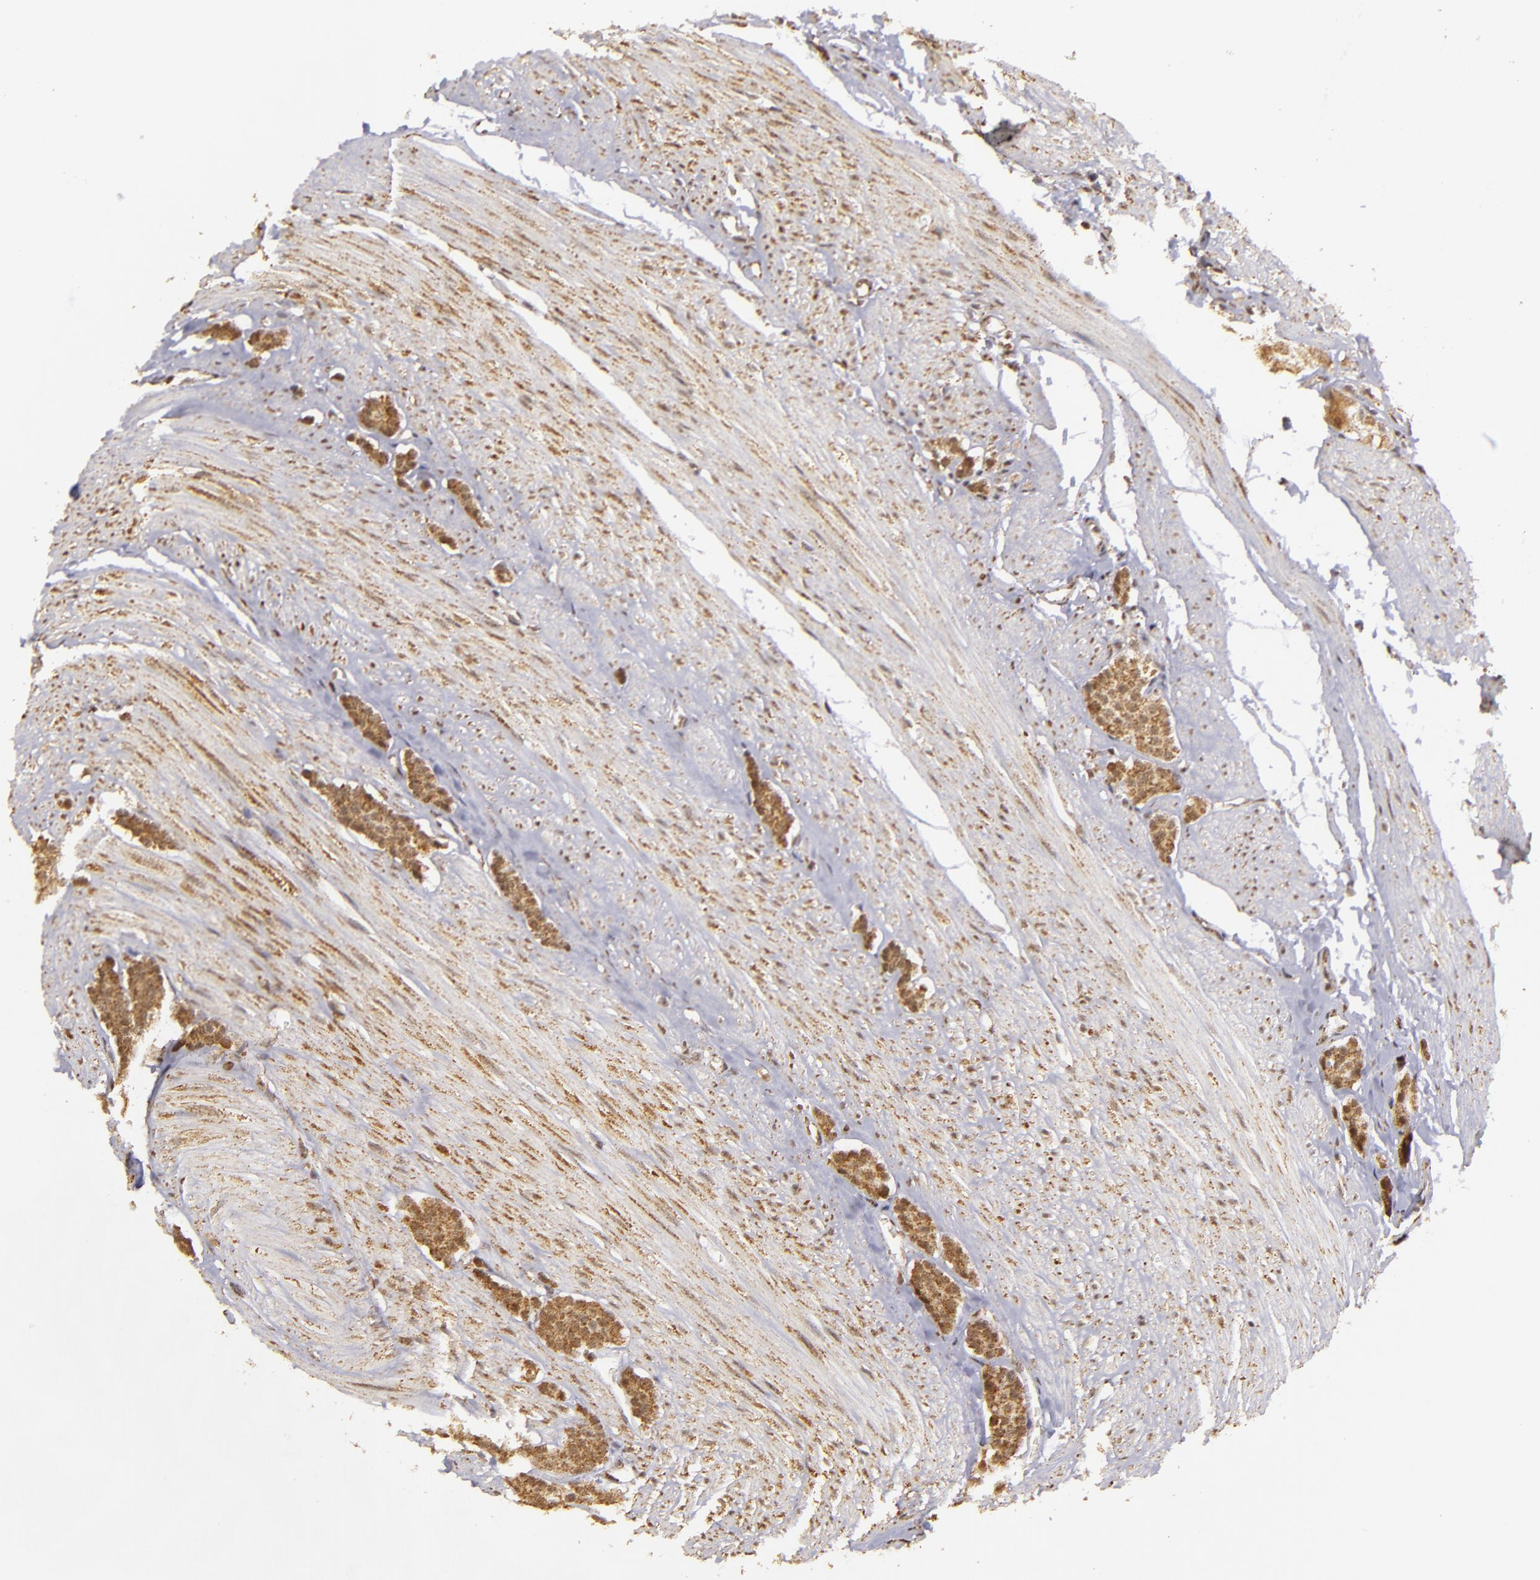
{"staining": {"intensity": "moderate", "quantity": ">75%", "location": "cytoplasmic/membranous"}, "tissue": "carcinoid", "cell_type": "Tumor cells", "image_type": "cancer", "snomed": [{"axis": "morphology", "description": "Carcinoid, malignant, NOS"}, {"axis": "topography", "description": "Small intestine"}], "caption": "A brown stain shows moderate cytoplasmic/membranous staining of a protein in carcinoid tumor cells.", "gene": "MXD1", "patient": {"sex": "male", "age": 60}}